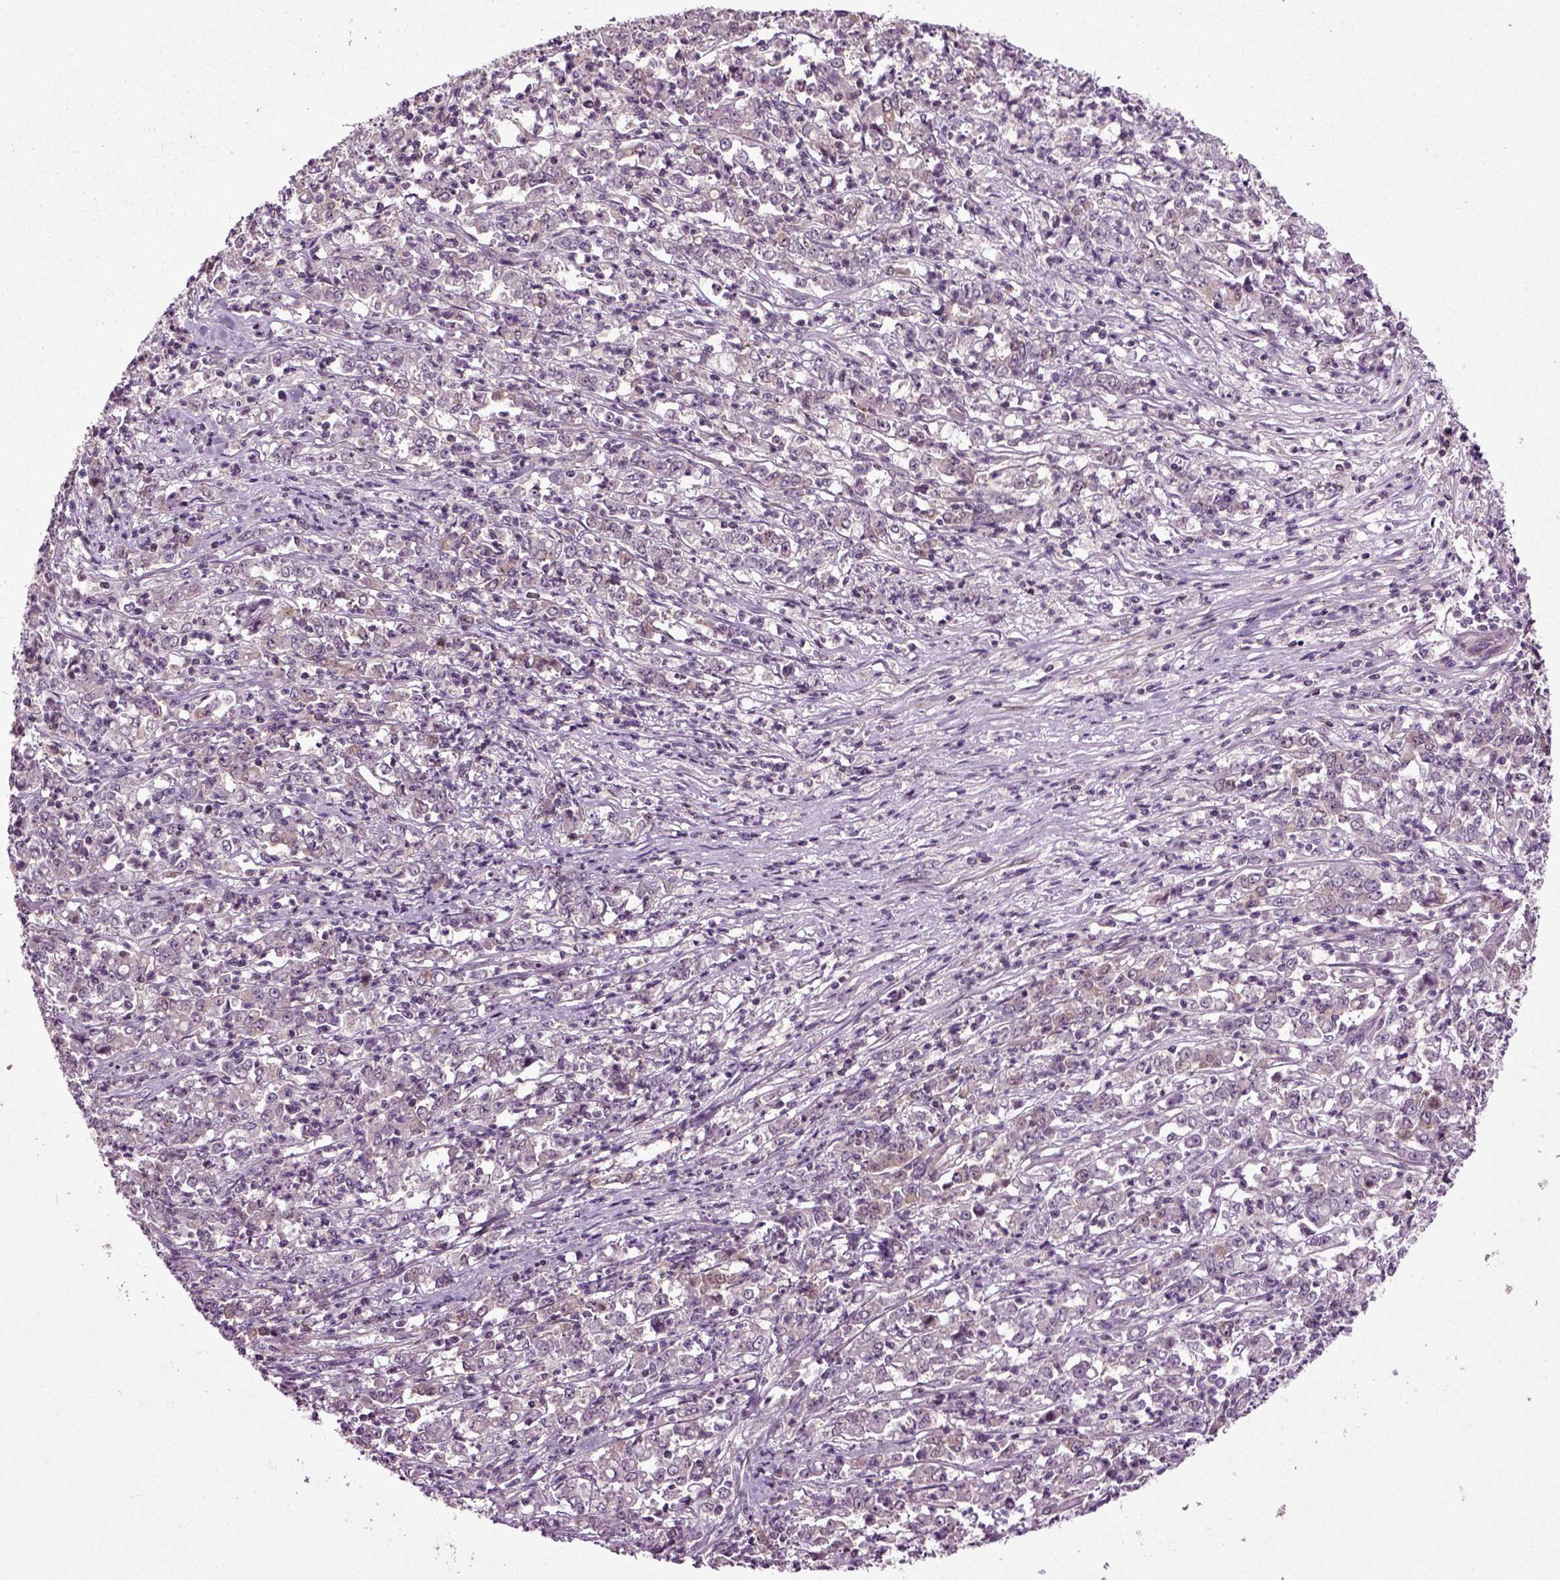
{"staining": {"intensity": "negative", "quantity": "none", "location": "none"}, "tissue": "stomach cancer", "cell_type": "Tumor cells", "image_type": "cancer", "snomed": [{"axis": "morphology", "description": "Adenocarcinoma, NOS"}, {"axis": "topography", "description": "Stomach, lower"}], "caption": "Tumor cells show no significant positivity in stomach cancer.", "gene": "KNSTRN", "patient": {"sex": "female", "age": 71}}